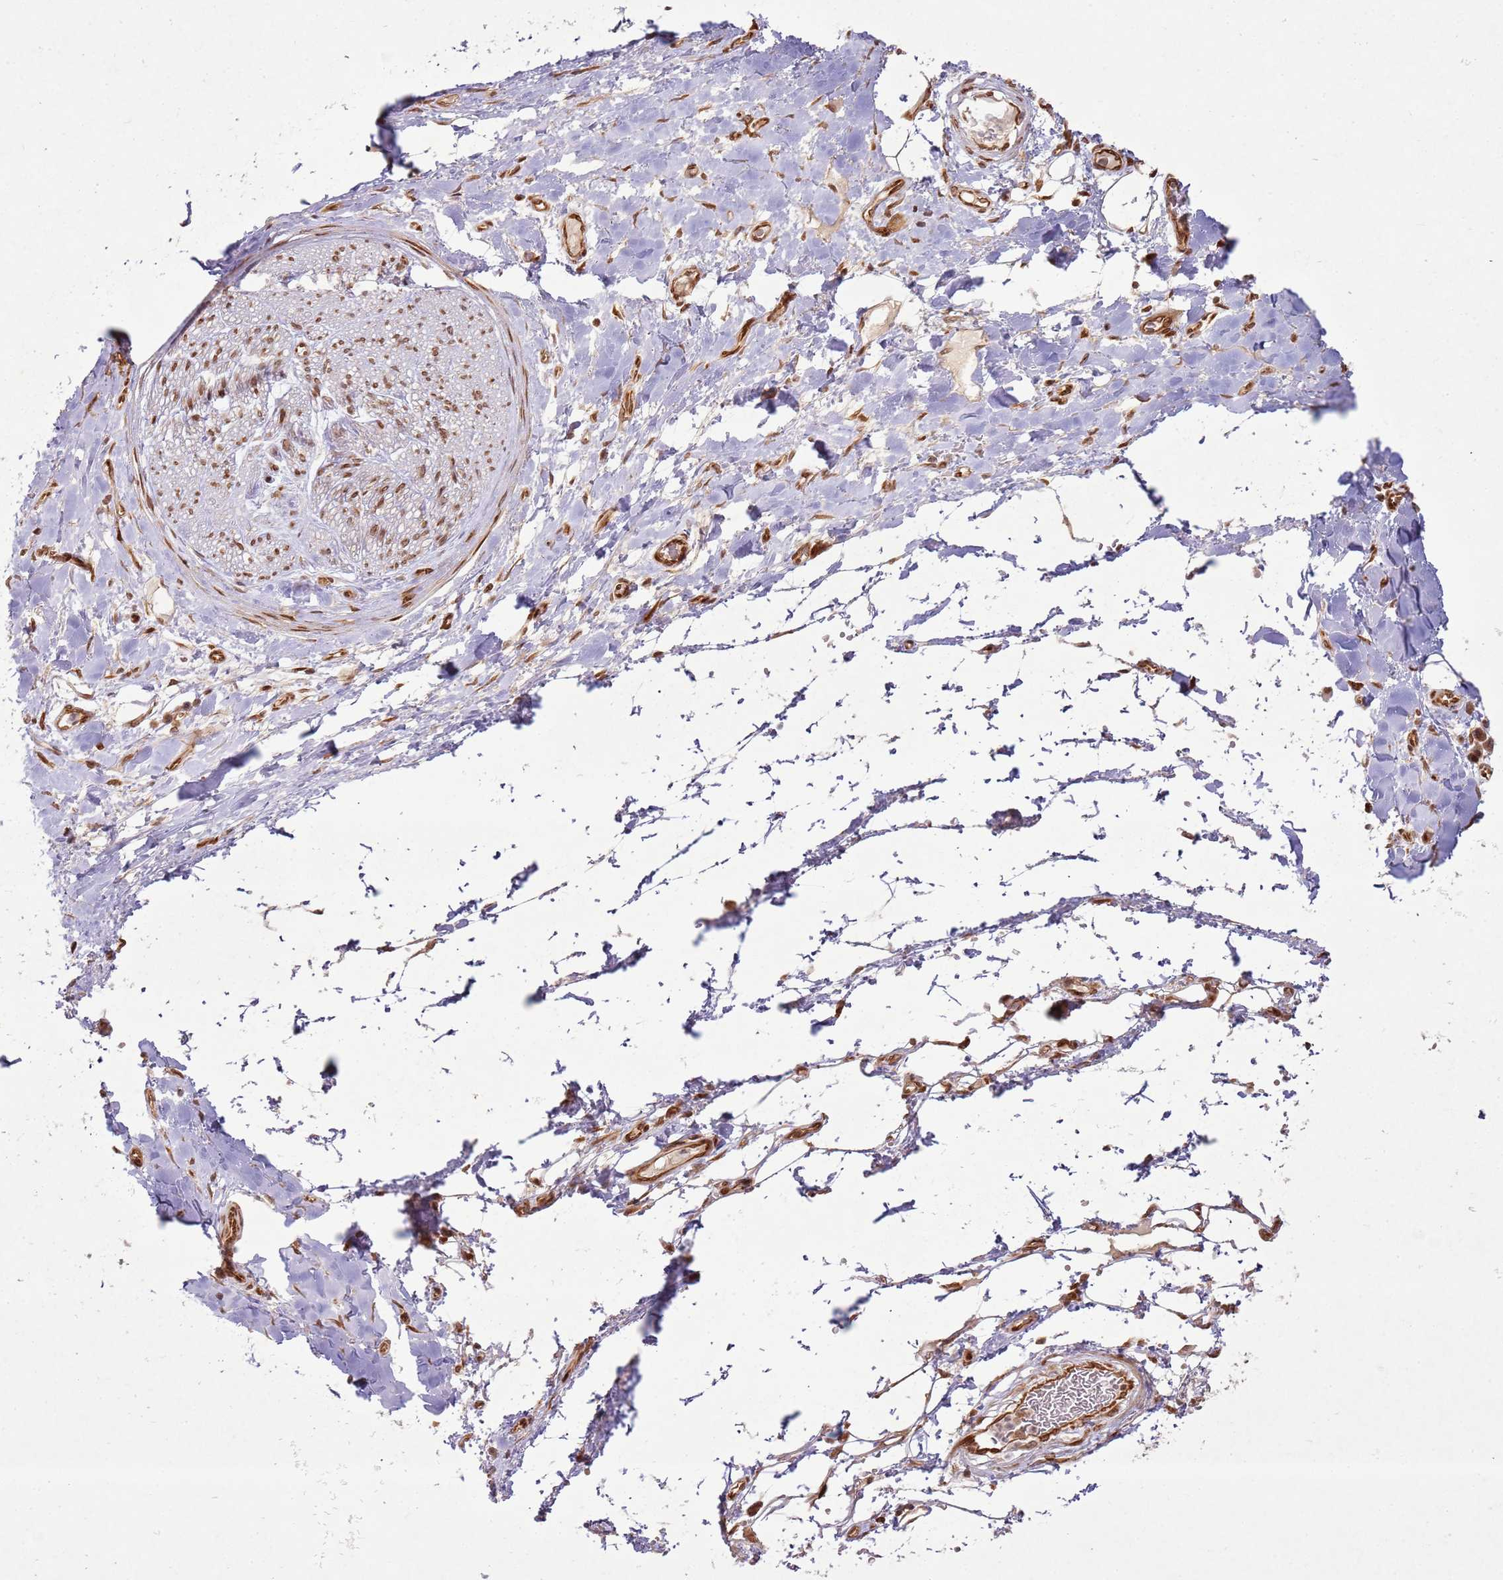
{"staining": {"intensity": "moderate", "quantity": ">75%", "location": "nuclear"}, "tissue": "adipose tissue", "cell_type": "Adipocytes", "image_type": "normal", "snomed": [{"axis": "morphology", "description": "Normal tissue, NOS"}, {"axis": "morphology", "description": "Adenocarcinoma, NOS"}, {"axis": "topography", "description": "Stomach, upper"}, {"axis": "topography", "description": "Peripheral nerve tissue"}], "caption": "Adipocytes show medium levels of moderate nuclear expression in about >75% of cells in benign human adipose tissue.", "gene": "KLHL36", "patient": {"sex": "male", "age": 62}}